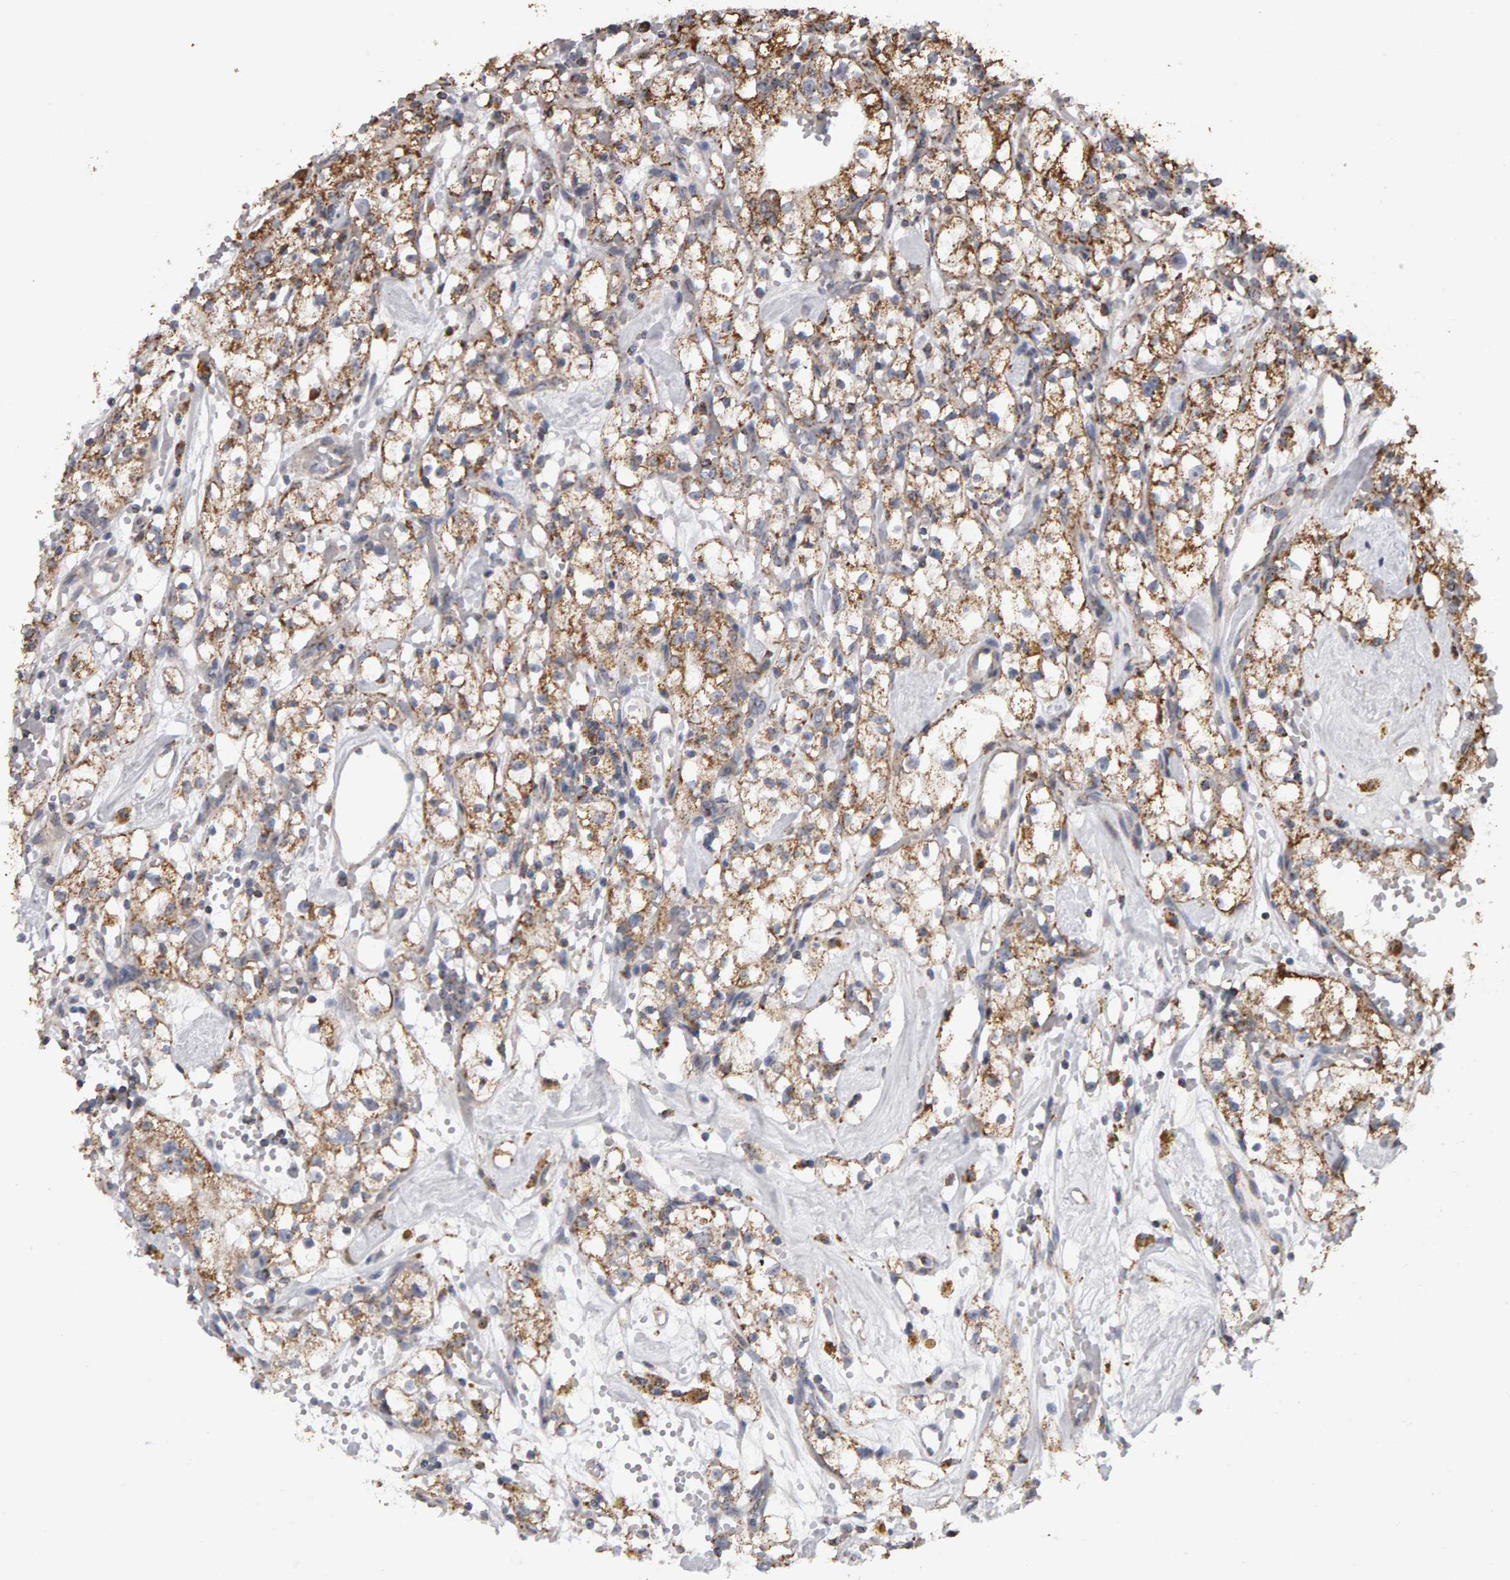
{"staining": {"intensity": "moderate", "quantity": ">75%", "location": "cytoplasmic/membranous"}, "tissue": "renal cancer", "cell_type": "Tumor cells", "image_type": "cancer", "snomed": [{"axis": "morphology", "description": "Adenocarcinoma, NOS"}, {"axis": "topography", "description": "Kidney"}], "caption": "Approximately >75% of tumor cells in renal adenocarcinoma exhibit moderate cytoplasmic/membranous protein positivity as visualized by brown immunohistochemical staining.", "gene": "TOM1L1", "patient": {"sex": "male", "age": 56}}